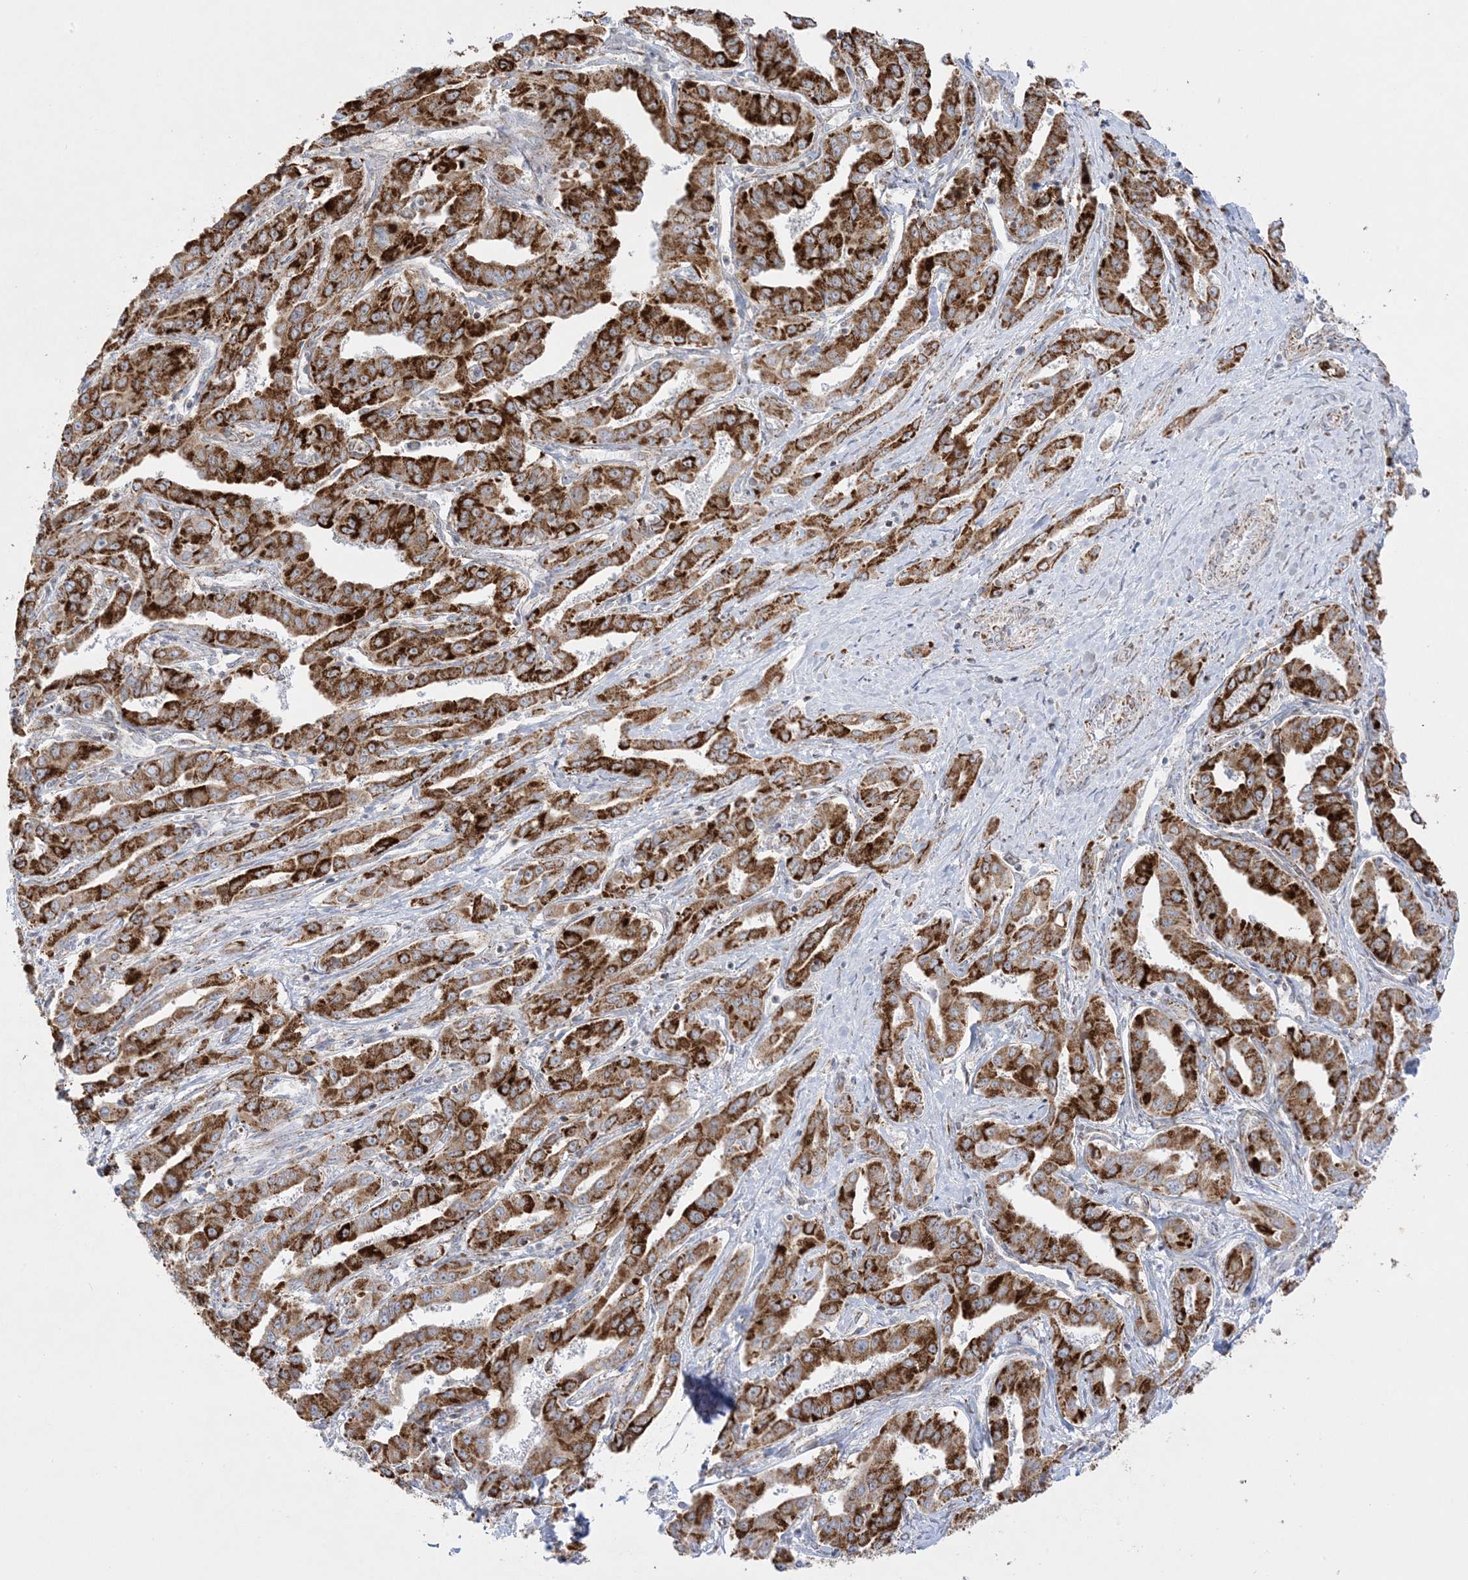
{"staining": {"intensity": "strong", "quantity": ">75%", "location": "cytoplasmic/membranous"}, "tissue": "liver cancer", "cell_type": "Tumor cells", "image_type": "cancer", "snomed": [{"axis": "morphology", "description": "Cholangiocarcinoma"}, {"axis": "topography", "description": "Liver"}], "caption": "IHC staining of cholangiocarcinoma (liver), which demonstrates high levels of strong cytoplasmic/membranous staining in about >75% of tumor cells indicating strong cytoplasmic/membranous protein positivity. The staining was performed using DAB (brown) for protein detection and nuclei were counterstained in hematoxylin (blue).", "gene": "MRPS36", "patient": {"sex": "male", "age": 59}}